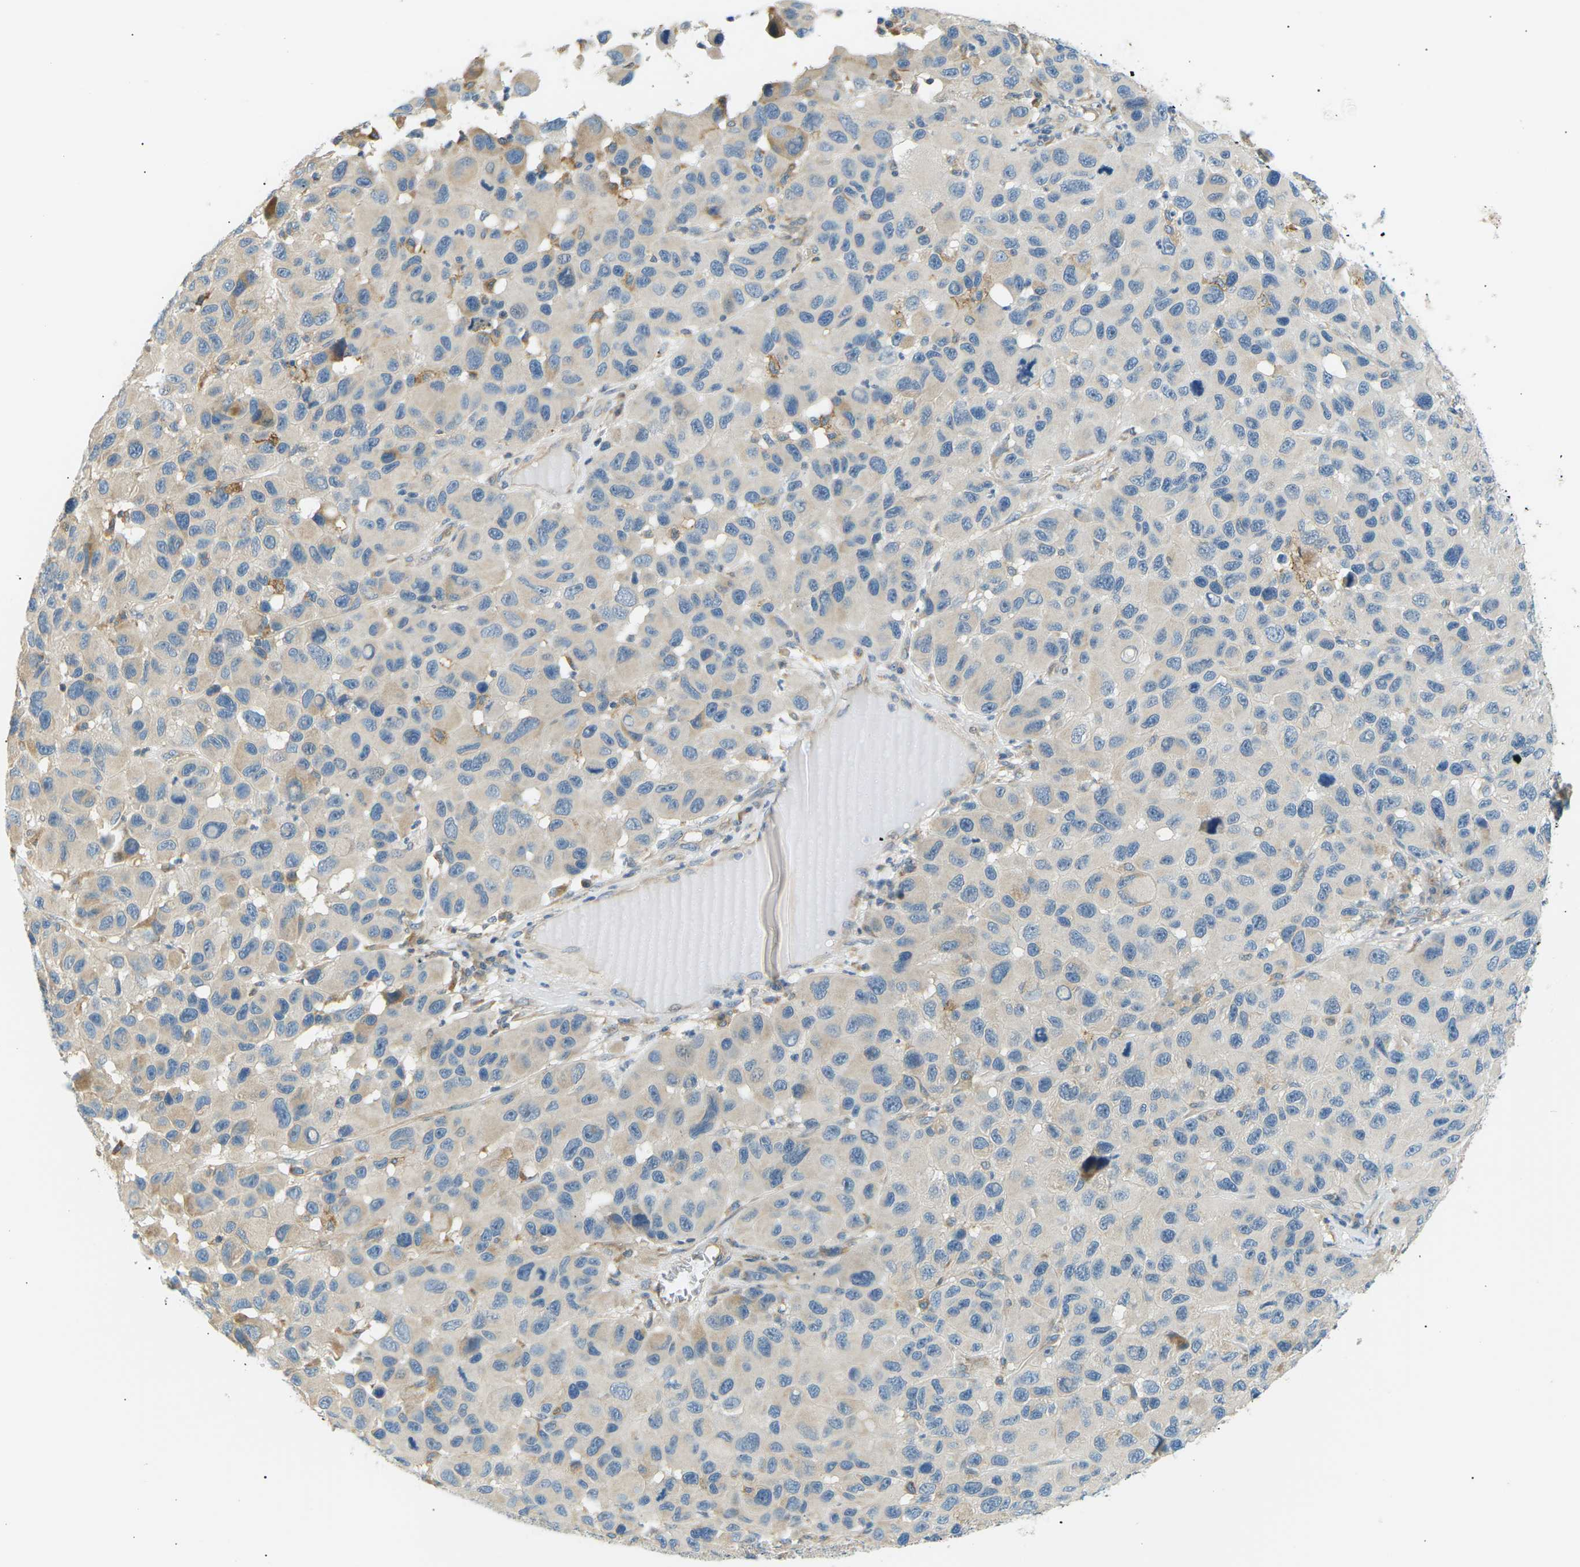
{"staining": {"intensity": "negative", "quantity": "none", "location": "none"}, "tissue": "melanoma", "cell_type": "Tumor cells", "image_type": "cancer", "snomed": [{"axis": "morphology", "description": "Malignant melanoma, NOS"}, {"axis": "topography", "description": "Skin"}], "caption": "Immunohistochemical staining of human melanoma displays no significant staining in tumor cells.", "gene": "TBC1D8", "patient": {"sex": "male", "age": 53}}